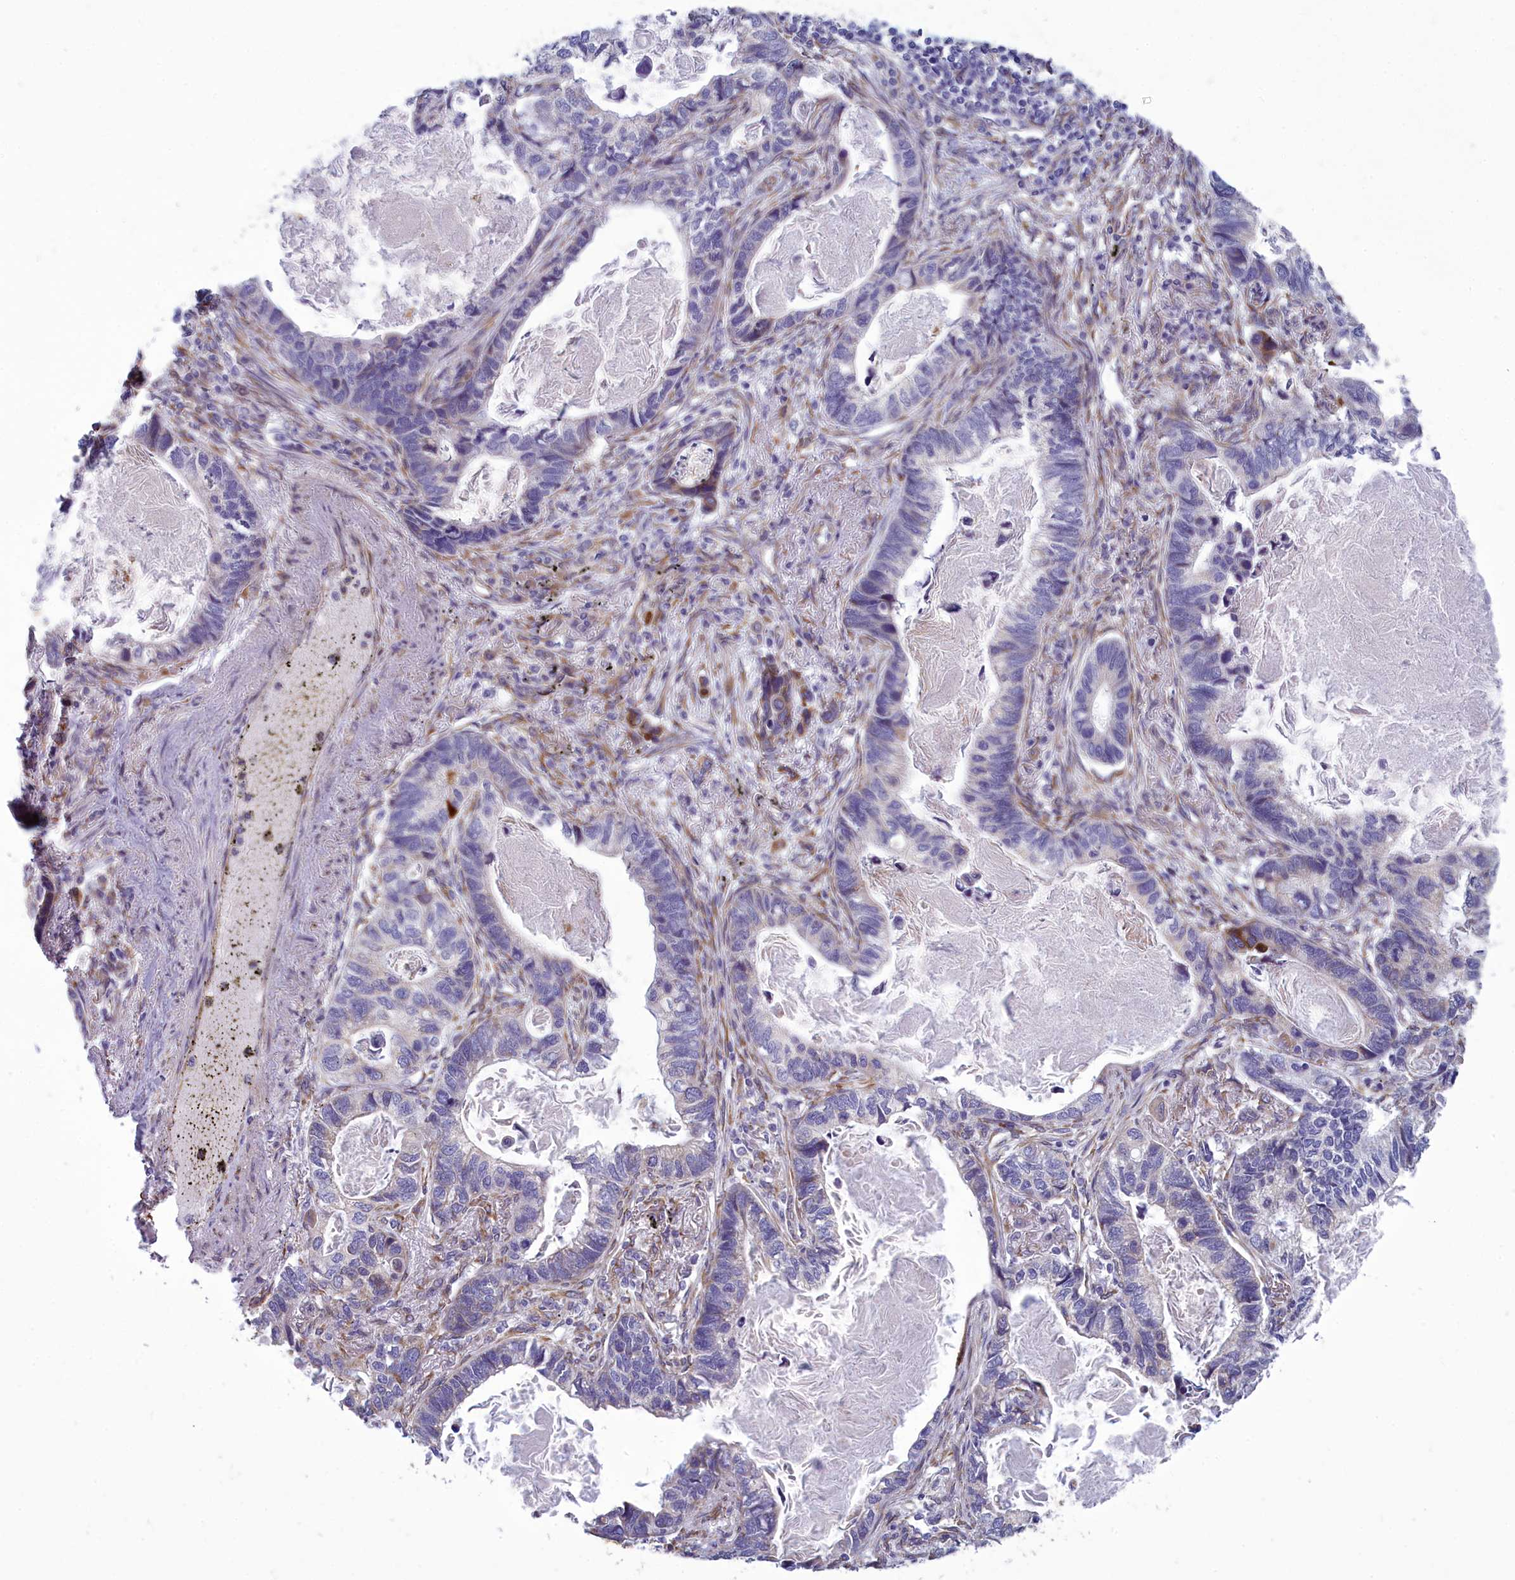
{"staining": {"intensity": "weak", "quantity": "<25%", "location": "cytoplasmic/membranous"}, "tissue": "lung cancer", "cell_type": "Tumor cells", "image_type": "cancer", "snomed": [{"axis": "morphology", "description": "Adenocarcinoma, NOS"}, {"axis": "topography", "description": "Lung"}], "caption": "This is an IHC histopathology image of lung cancer. There is no staining in tumor cells.", "gene": "CENATAC", "patient": {"sex": "male", "age": 67}}